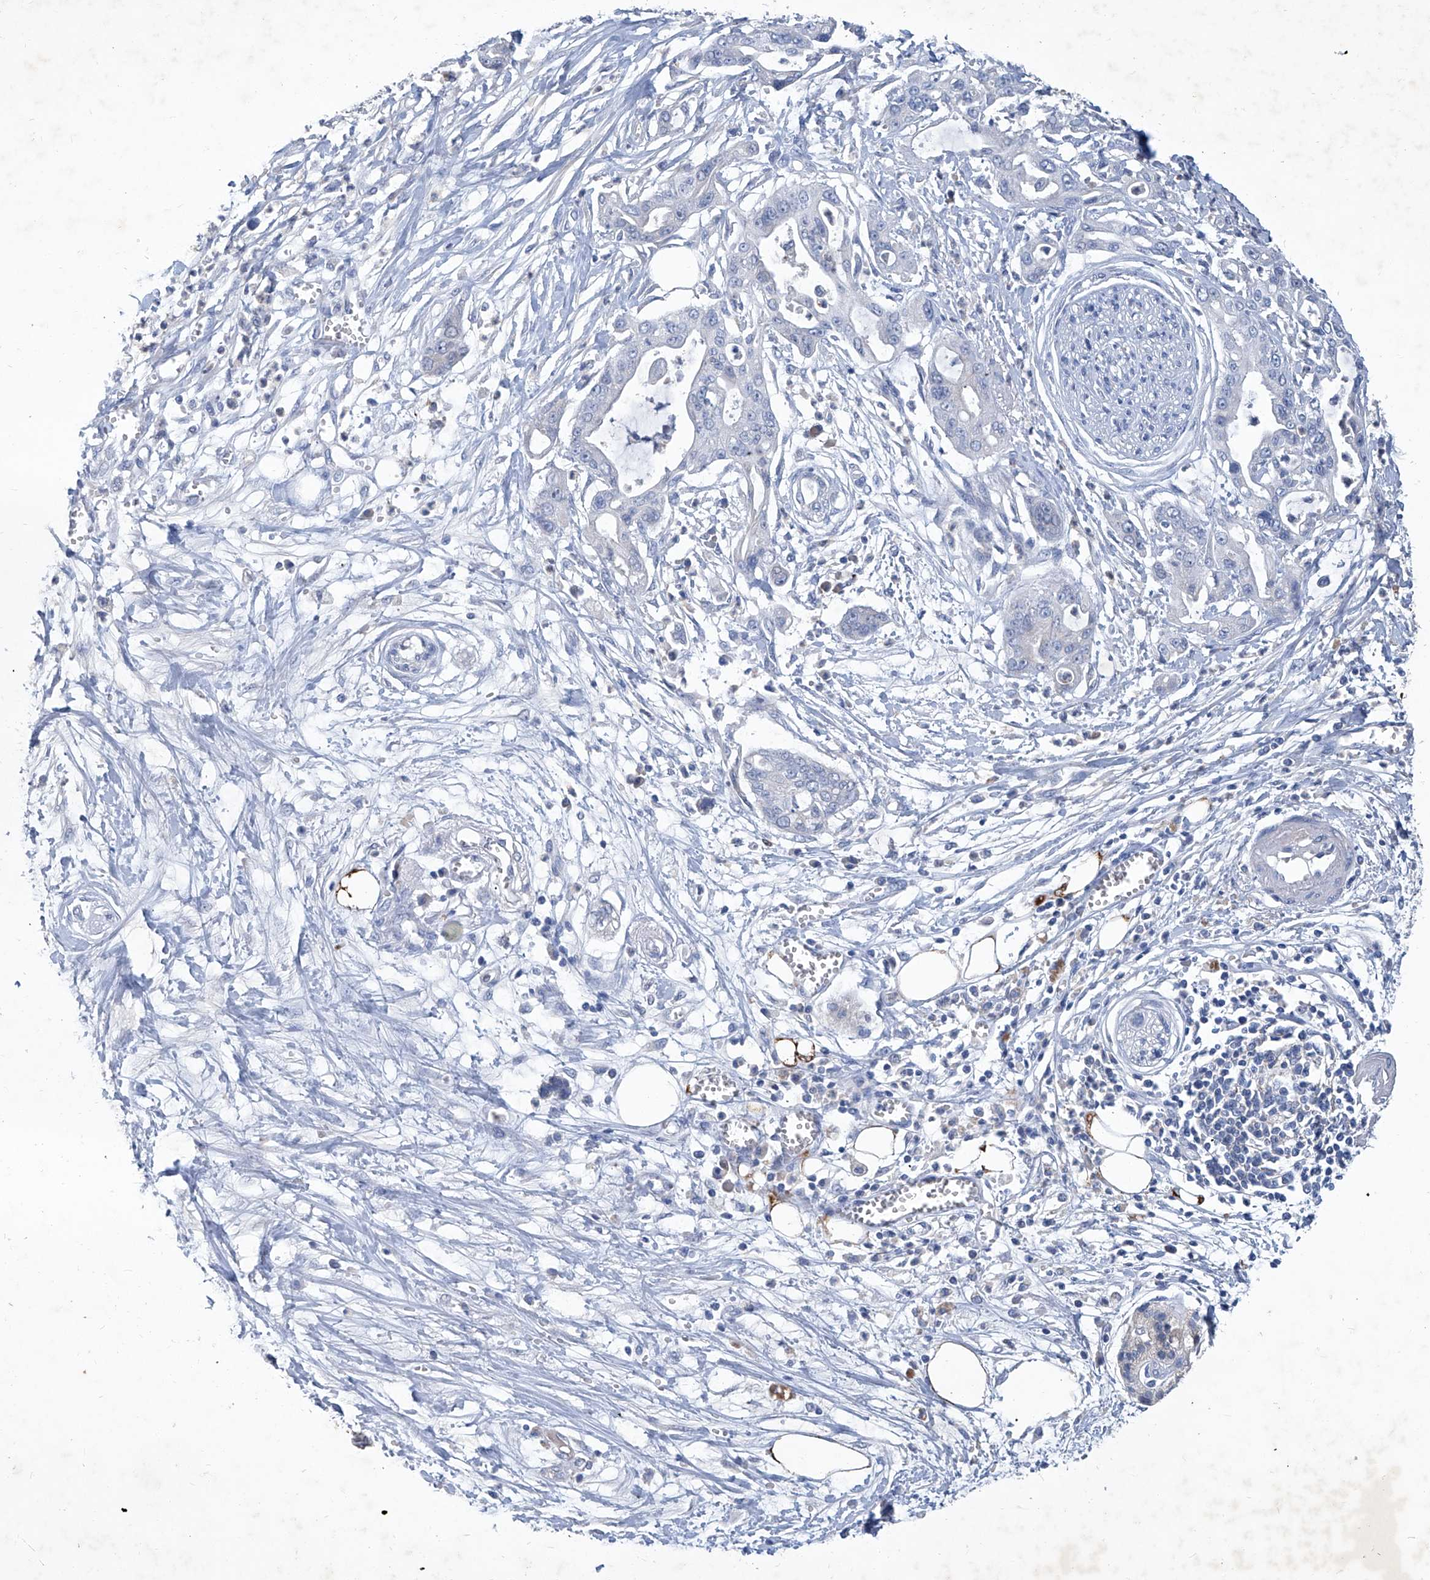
{"staining": {"intensity": "negative", "quantity": "none", "location": "none"}, "tissue": "pancreatic cancer", "cell_type": "Tumor cells", "image_type": "cancer", "snomed": [{"axis": "morphology", "description": "Adenocarcinoma, NOS"}, {"axis": "topography", "description": "Pancreas"}], "caption": "An immunohistochemistry micrograph of adenocarcinoma (pancreatic) is shown. There is no staining in tumor cells of adenocarcinoma (pancreatic).", "gene": "MTARC1", "patient": {"sex": "male", "age": 68}}